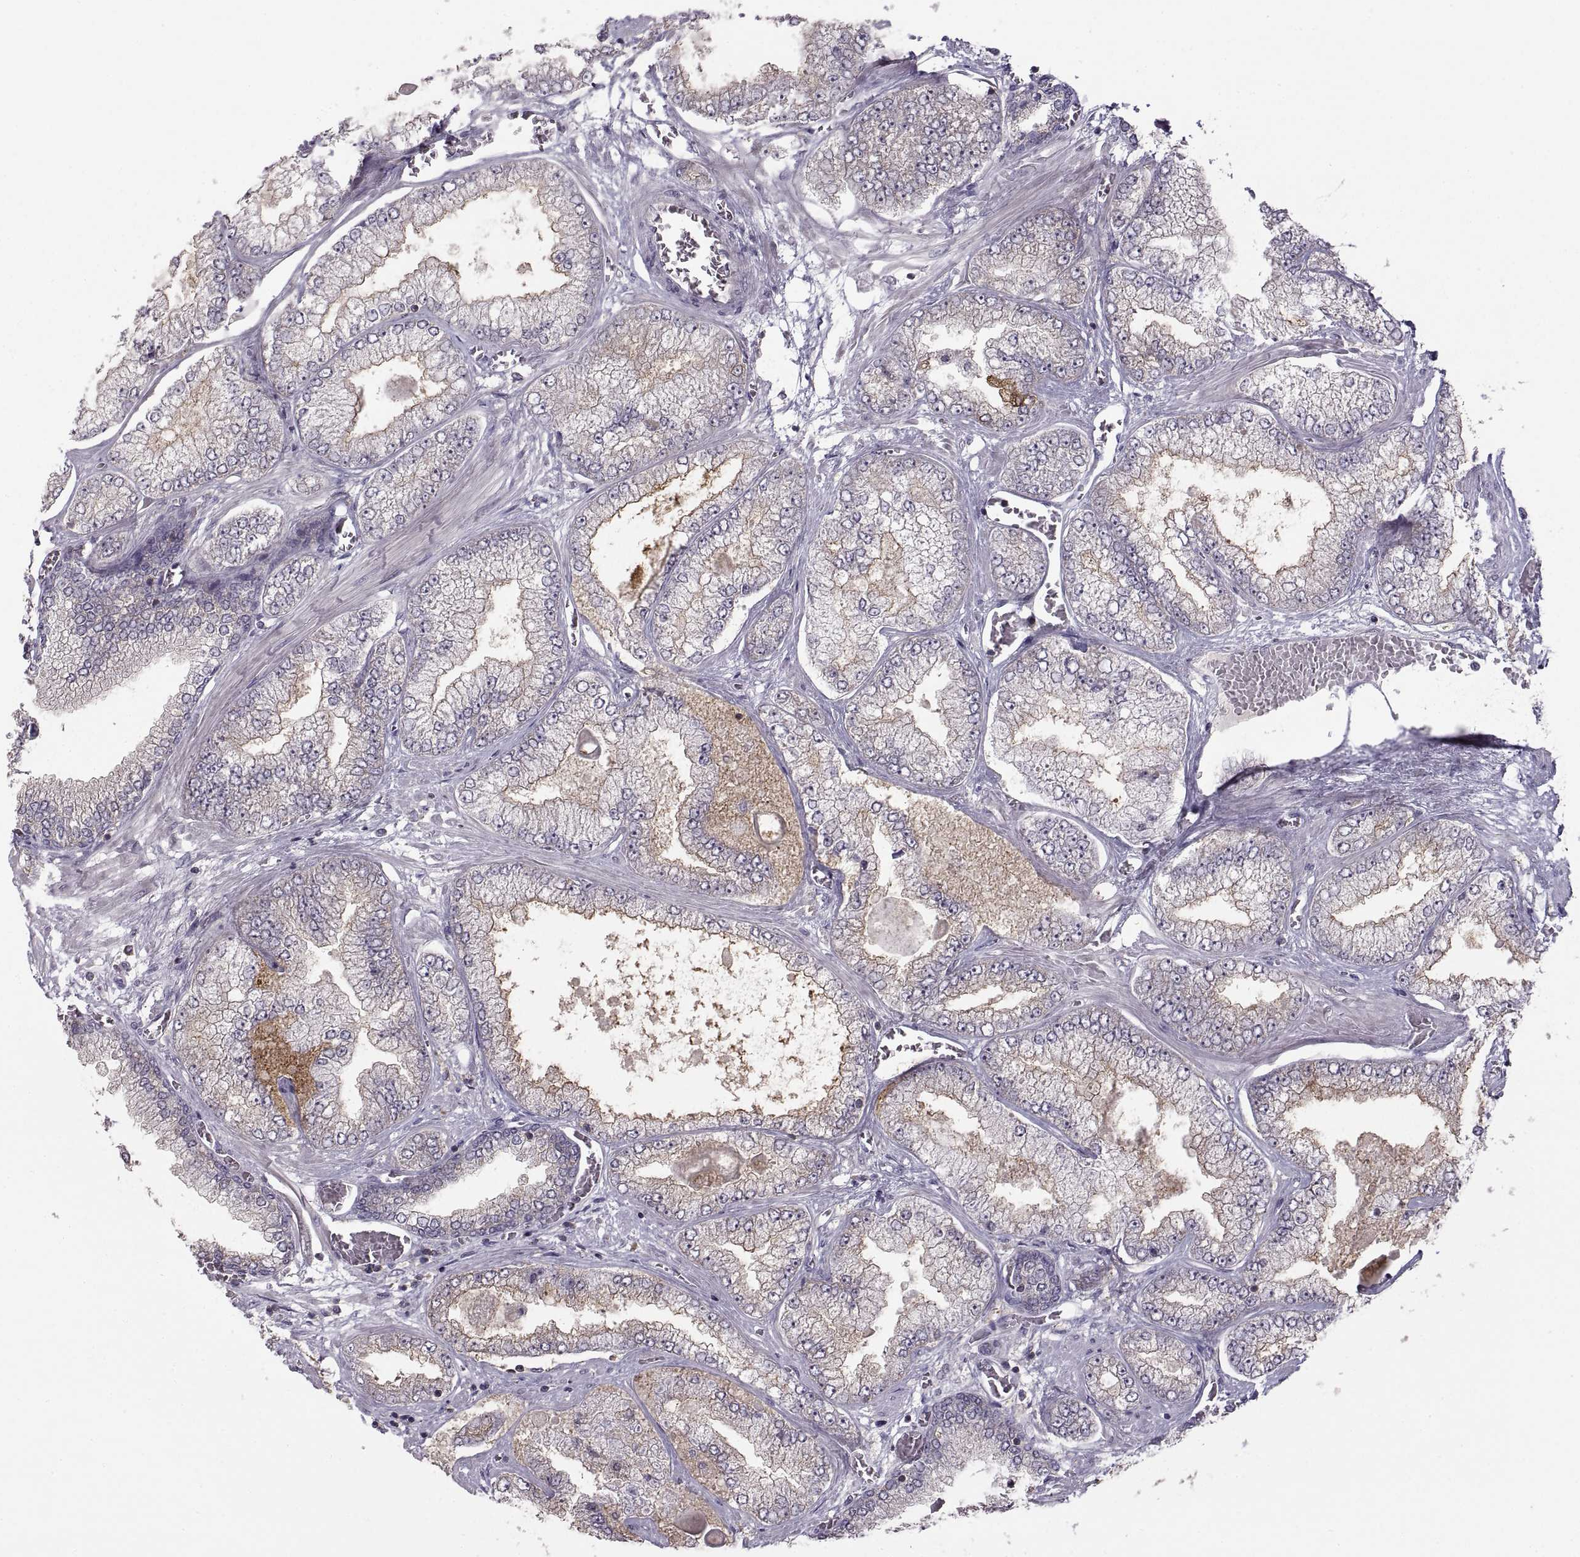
{"staining": {"intensity": "moderate", "quantity": "25%-75%", "location": "cytoplasmic/membranous"}, "tissue": "prostate cancer", "cell_type": "Tumor cells", "image_type": "cancer", "snomed": [{"axis": "morphology", "description": "Adenocarcinoma, Low grade"}, {"axis": "topography", "description": "Prostate"}], "caption": "IHC of human adenocarcinoma (low-grade) (prostate) exhibits medium levels of moderate cytoplasmic/membranous expression in approximately 25%-75% of tumor cells. (Stains: DAB in brown, nuclei in blue, Microscopy: brightfield microscopy at high magnification).", "gene": "EZR", "patient": {"sex": "male", "age": 57}}